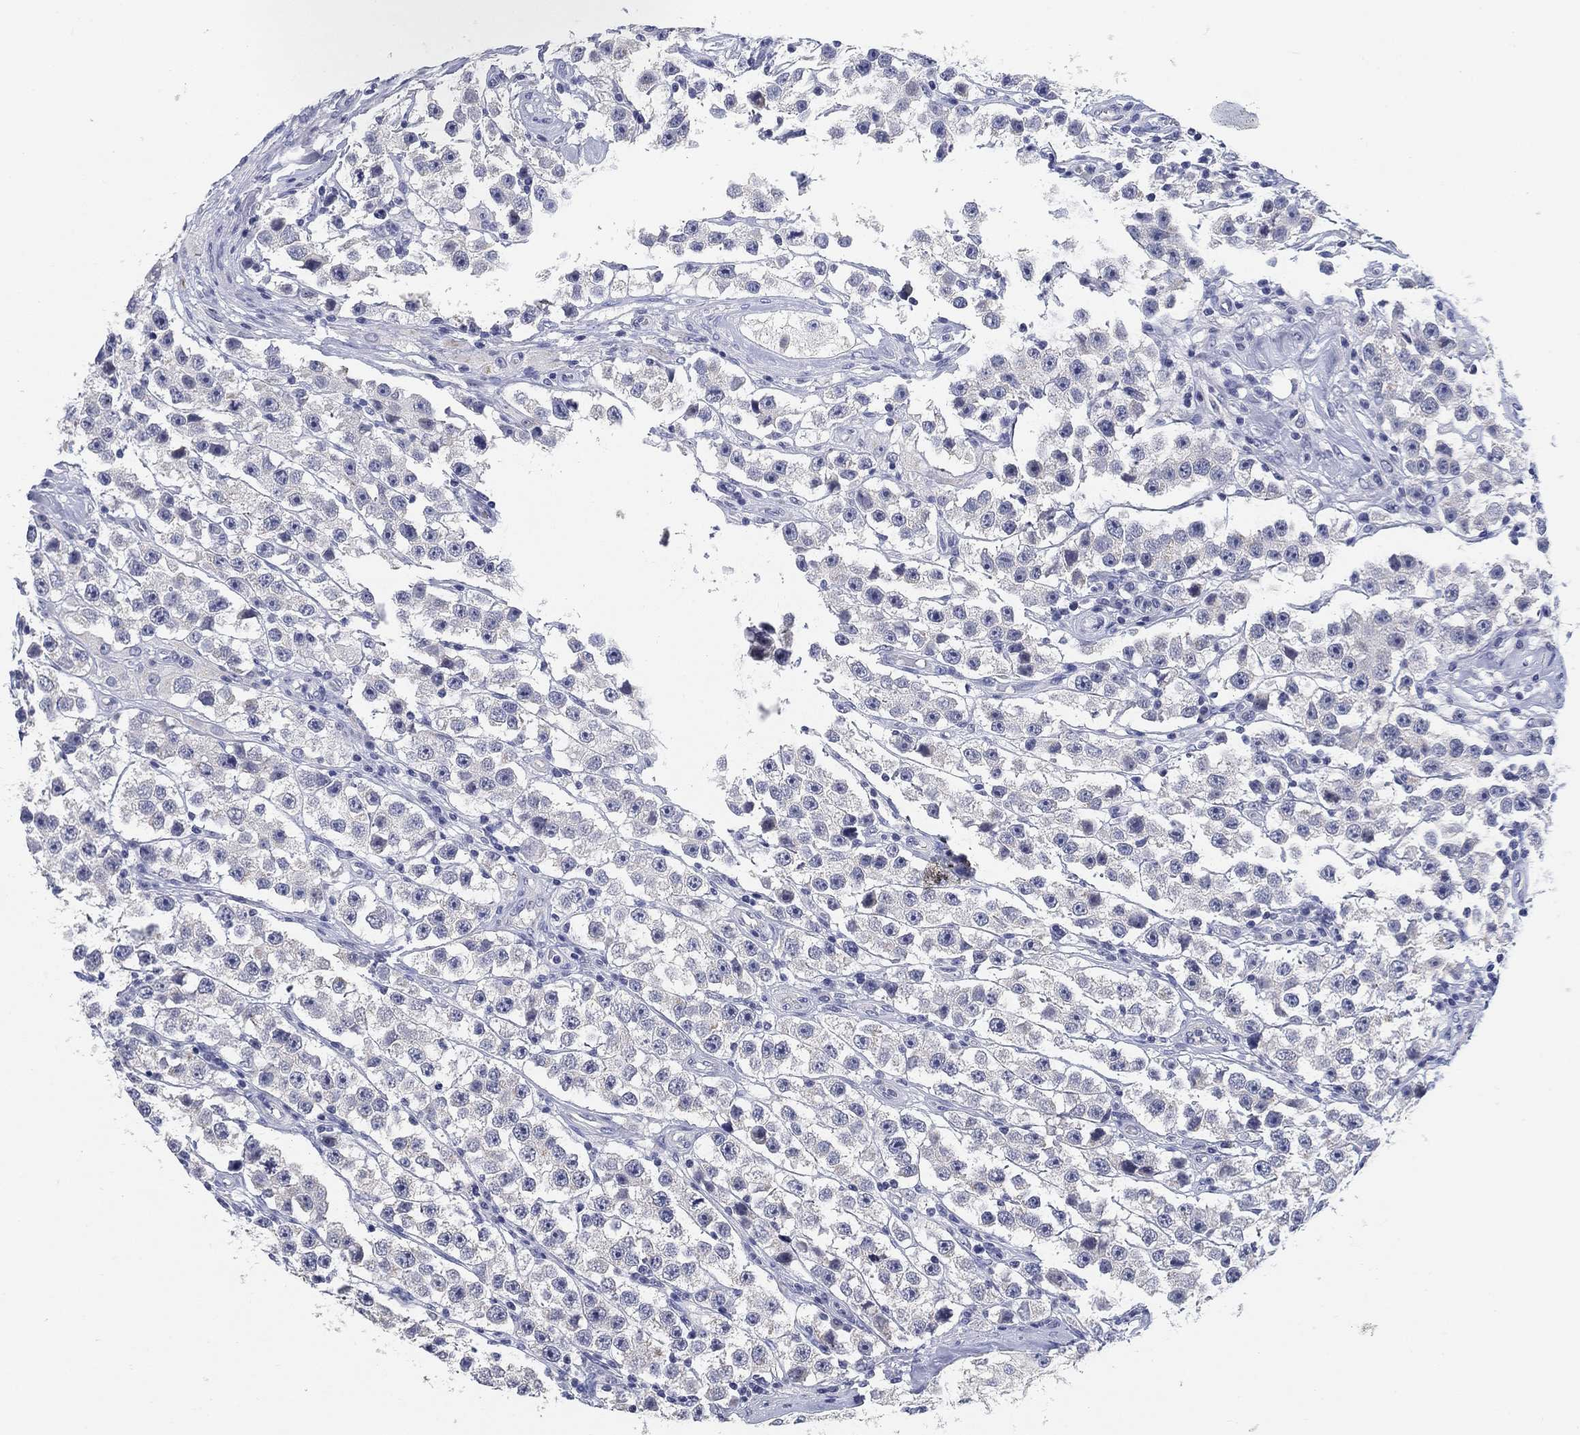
{"staining": {"intensity": "negative", "quantity": "none", "location": "none"}, "tissue": "testis cancer", "cell_type": "Tumor cells", "image_type": "cancer", "snomed": [{"axis": "morphology", "description": "Seminoma, NOS"}, {"axis": "topography", "description": "Testis"}], "caption": "The micrograph shows no significant expression in tumor cells of seminoma (testis).", "gene": "CLUL1", "patient": {"sex": "male", "age": 45}}